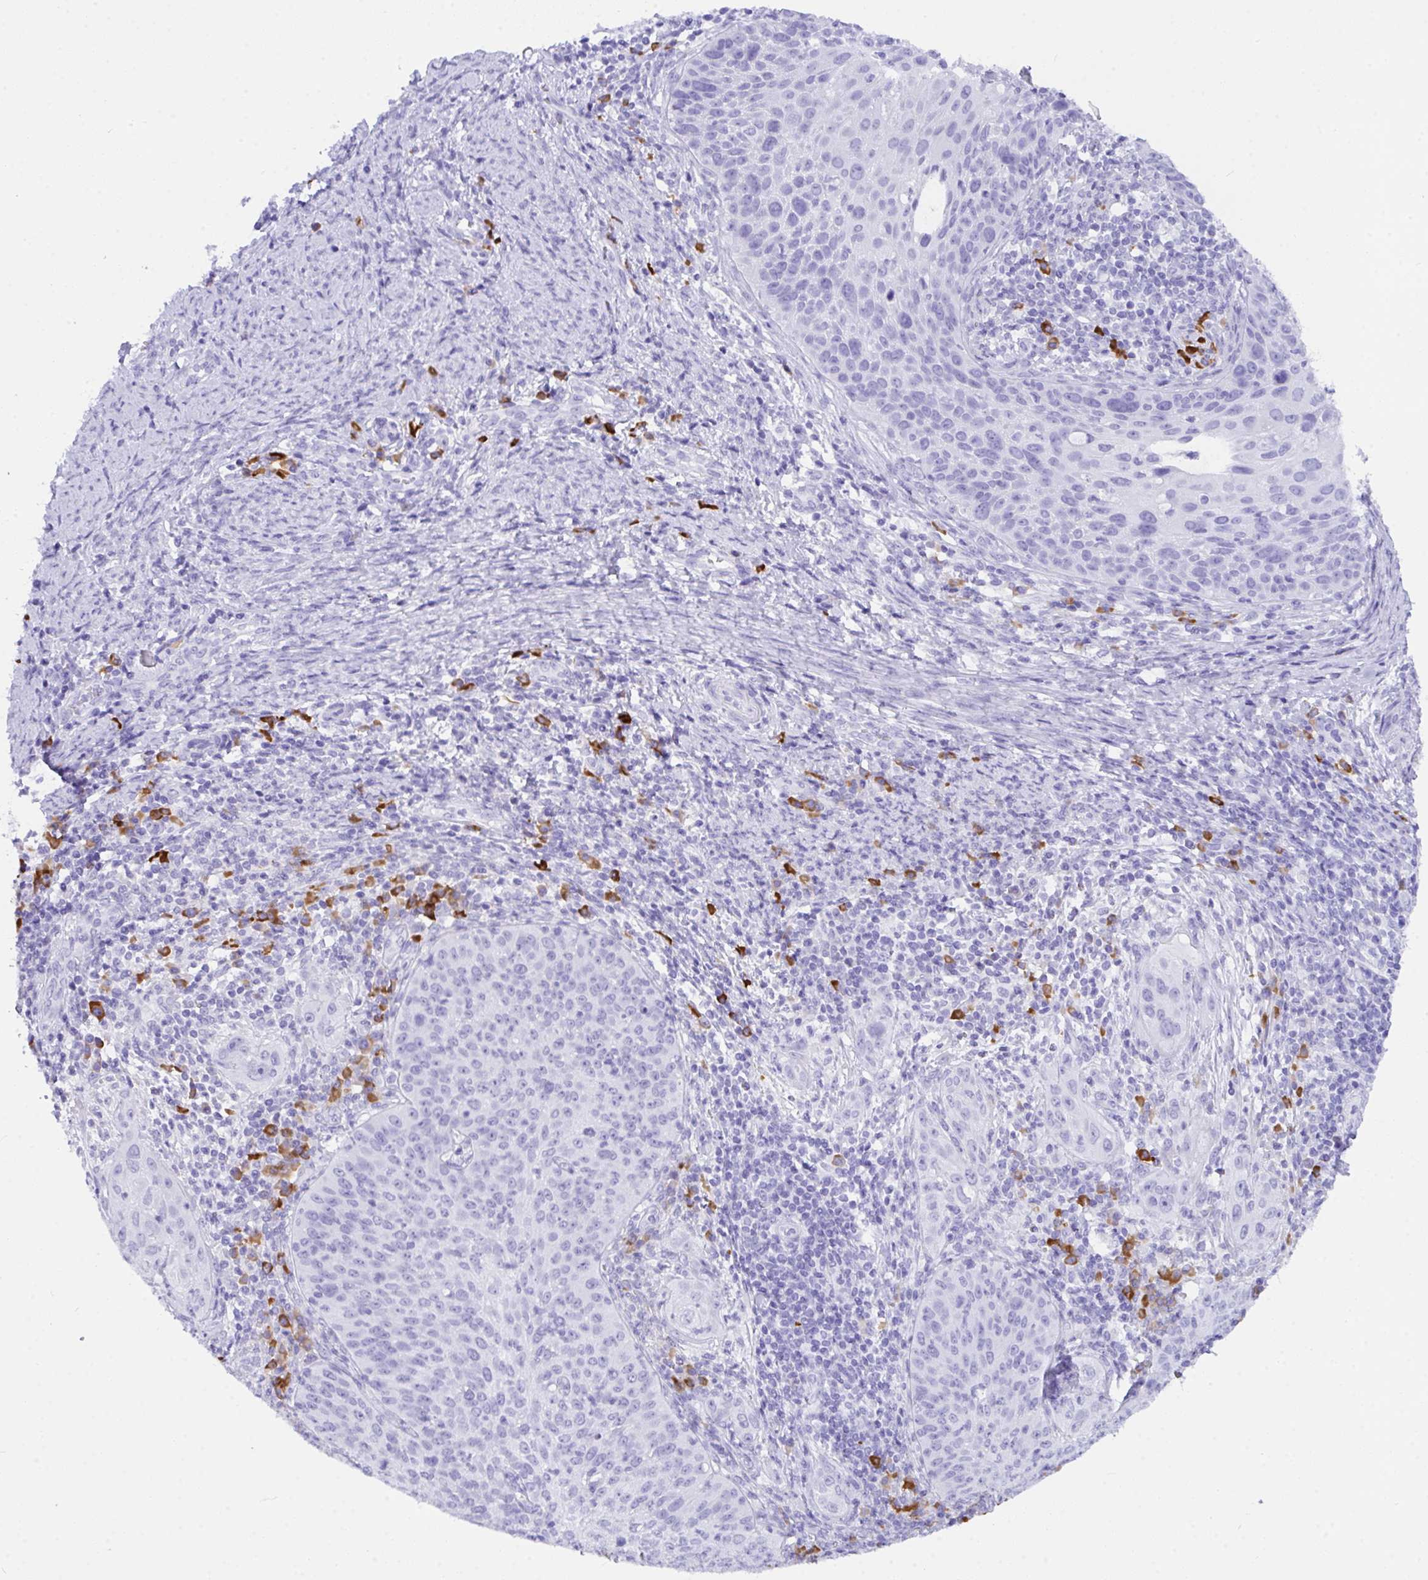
{"staining": {"intensity": "negative", "quantity": "none", "location": "none"}, "tissue": "cervical cancer", "cell_type": "Tumor cells", "image_type": "cancer", "snomed": [{"axis": "morphology", "description": "Squamous cell carcinoma, NOS"}, {"axis": "topography", "description": "Cervix"}], "caption": "DAB immunohistochemical staining of human cervical cancer shows no significant expression in tumor cells.", "gene": "BEST4", "patient": {"sex": "female", "age": 30}}